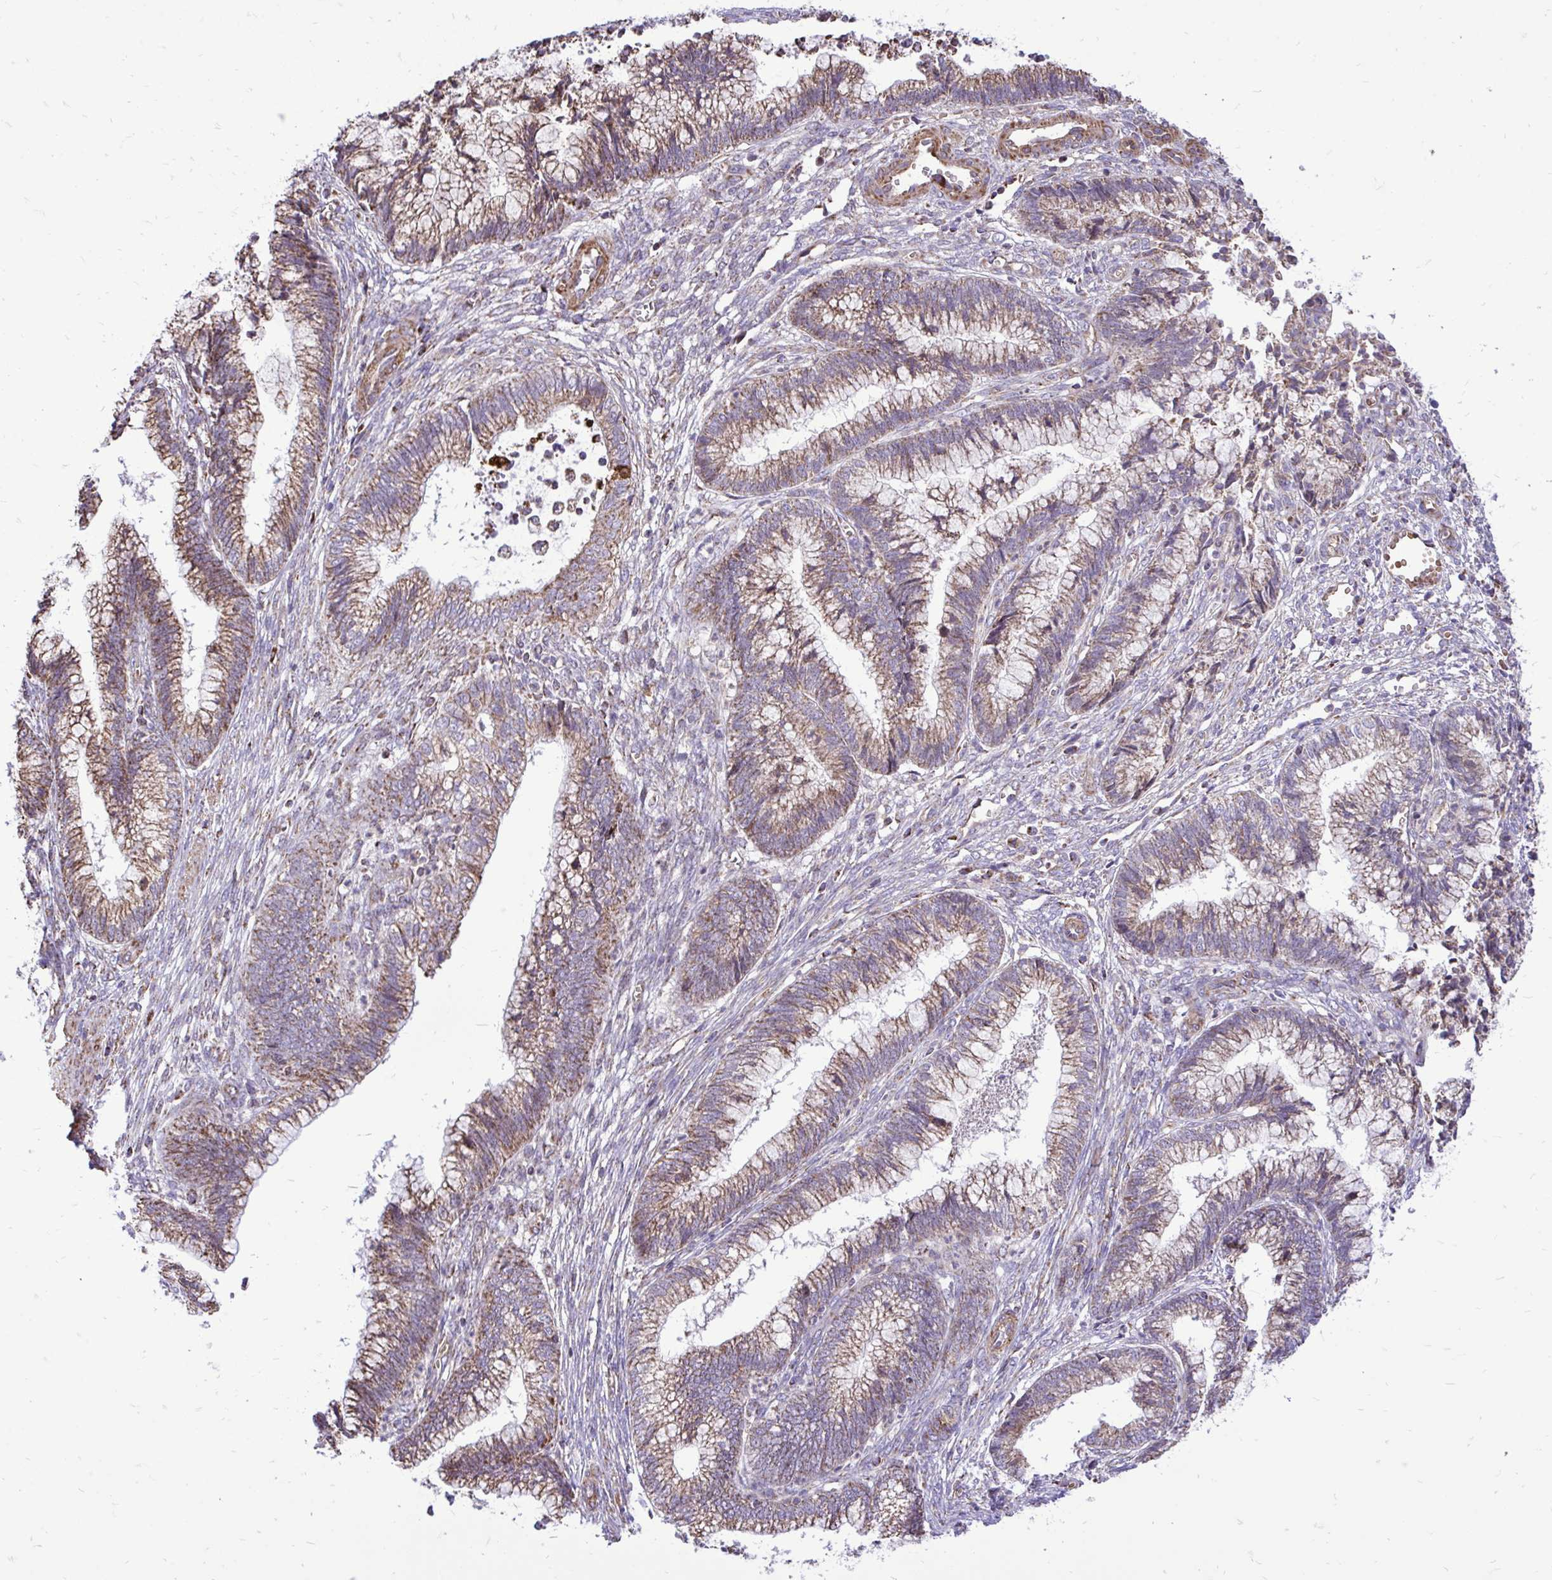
{"staining": {"intensity": "moderate", "quantity": ">75%", "location": "cytoplasmic/membranous"}, "tissue": "cervical cancer", "cell_type": "Tumor cells", "image_type": "cancer", "snomed": [{"axis": "morphology", "description": "Adenocarcinoma, NOS"}, {"axis": "topography", "description": "Cervix"}], "caption": "Immunohistochemistry of cervical adenocarcinoma exhibits medium levels of moderate cytoplasmic/membranous expression in about >75% of tumor cells.", "gene": "UBE2C", "patient": {"sex": "female", "age": 44}}